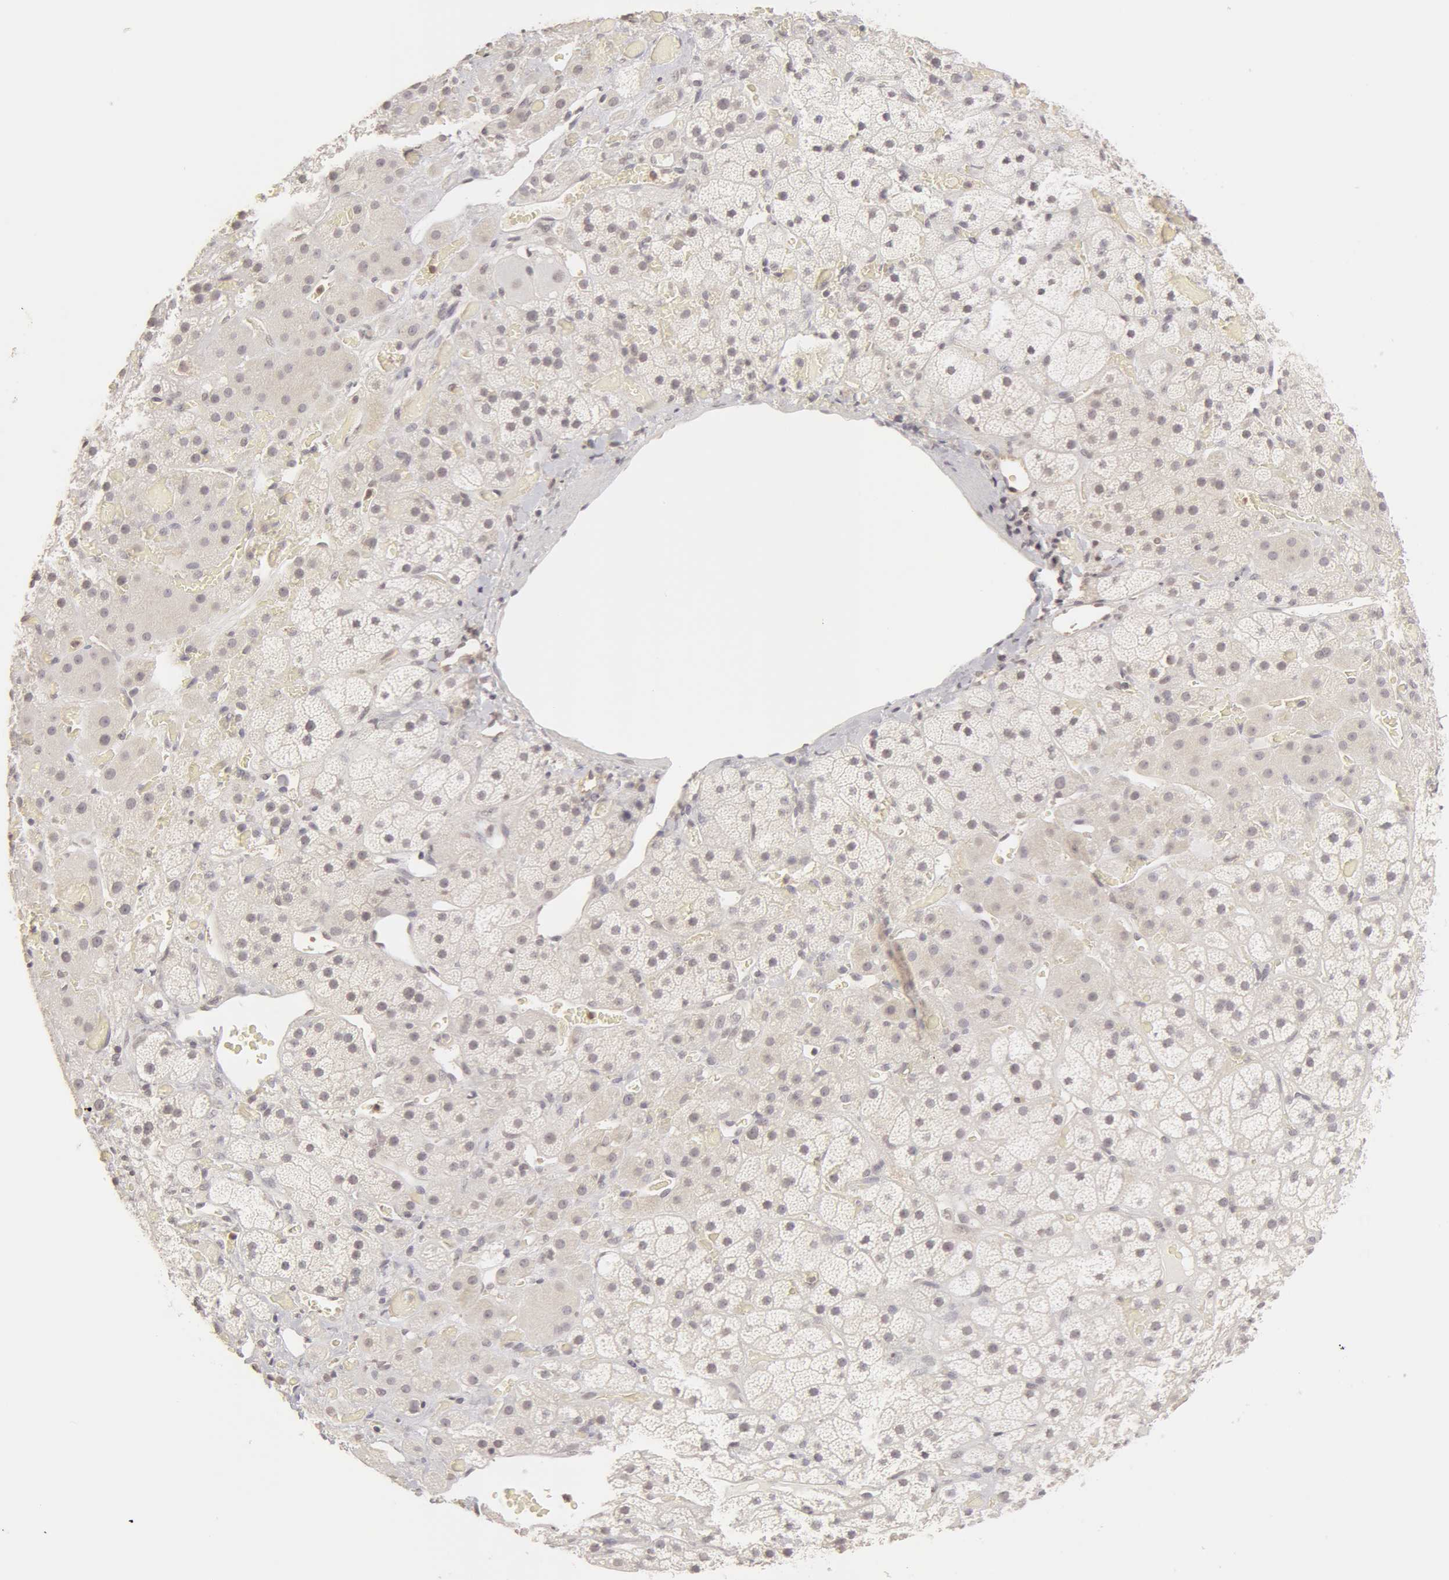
{"staining": {"intensity": "negative", "quantity": "none", "location": "none"}, "tissue": "adrenal gland", "cell_type": "Glandular cells", "image_type": "normal", "snomed": [{"axis": "morphology", "description": "Normal tissue, NOS"}, {"axis": "topography", "description": "Adrenal gland"}], "caption": "The image displays no significant expression in glandular cells of adrenal gland.", "gene": "ADAM10", "patient": {"sex": "male", "age": 57}}